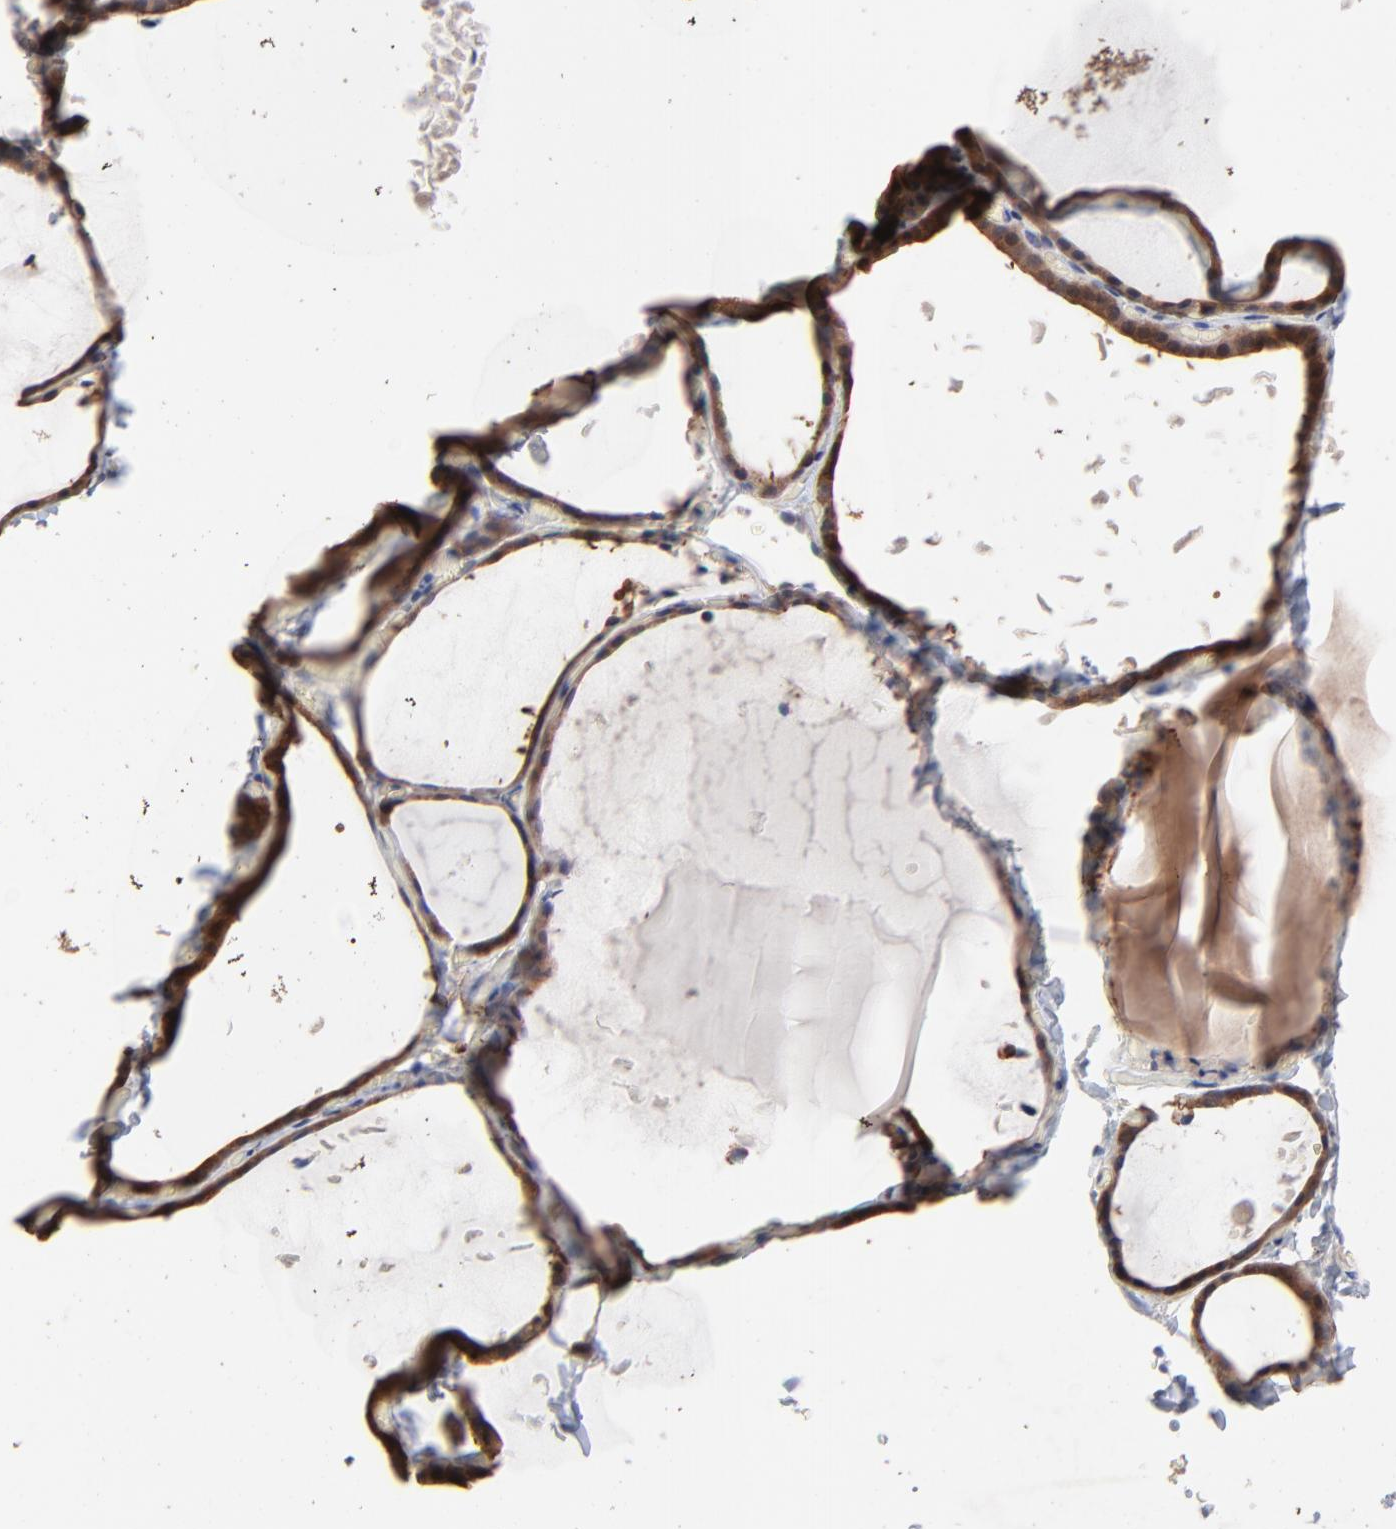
{"staining": {"intensity": "moderate", "quantity": ">75%", "location": "cytoplasmic/membranous"}, "tissue": "thyroid gland", "cell_type": "Glandular cells", "image_type": "normal", "snomed": [{"axis": "morphology", "description": "Normal tissue, NOS"}, {"axis": "topography", "description": "Thyroid gland"}], "caption": "Protein staining of unremarkable thyroid gland reveals moderate cytoplasmic/membranous staining in about >75% of glandular cells.", "gene": "TANGO2", "patient": {"sex": "female", "age": 22}}